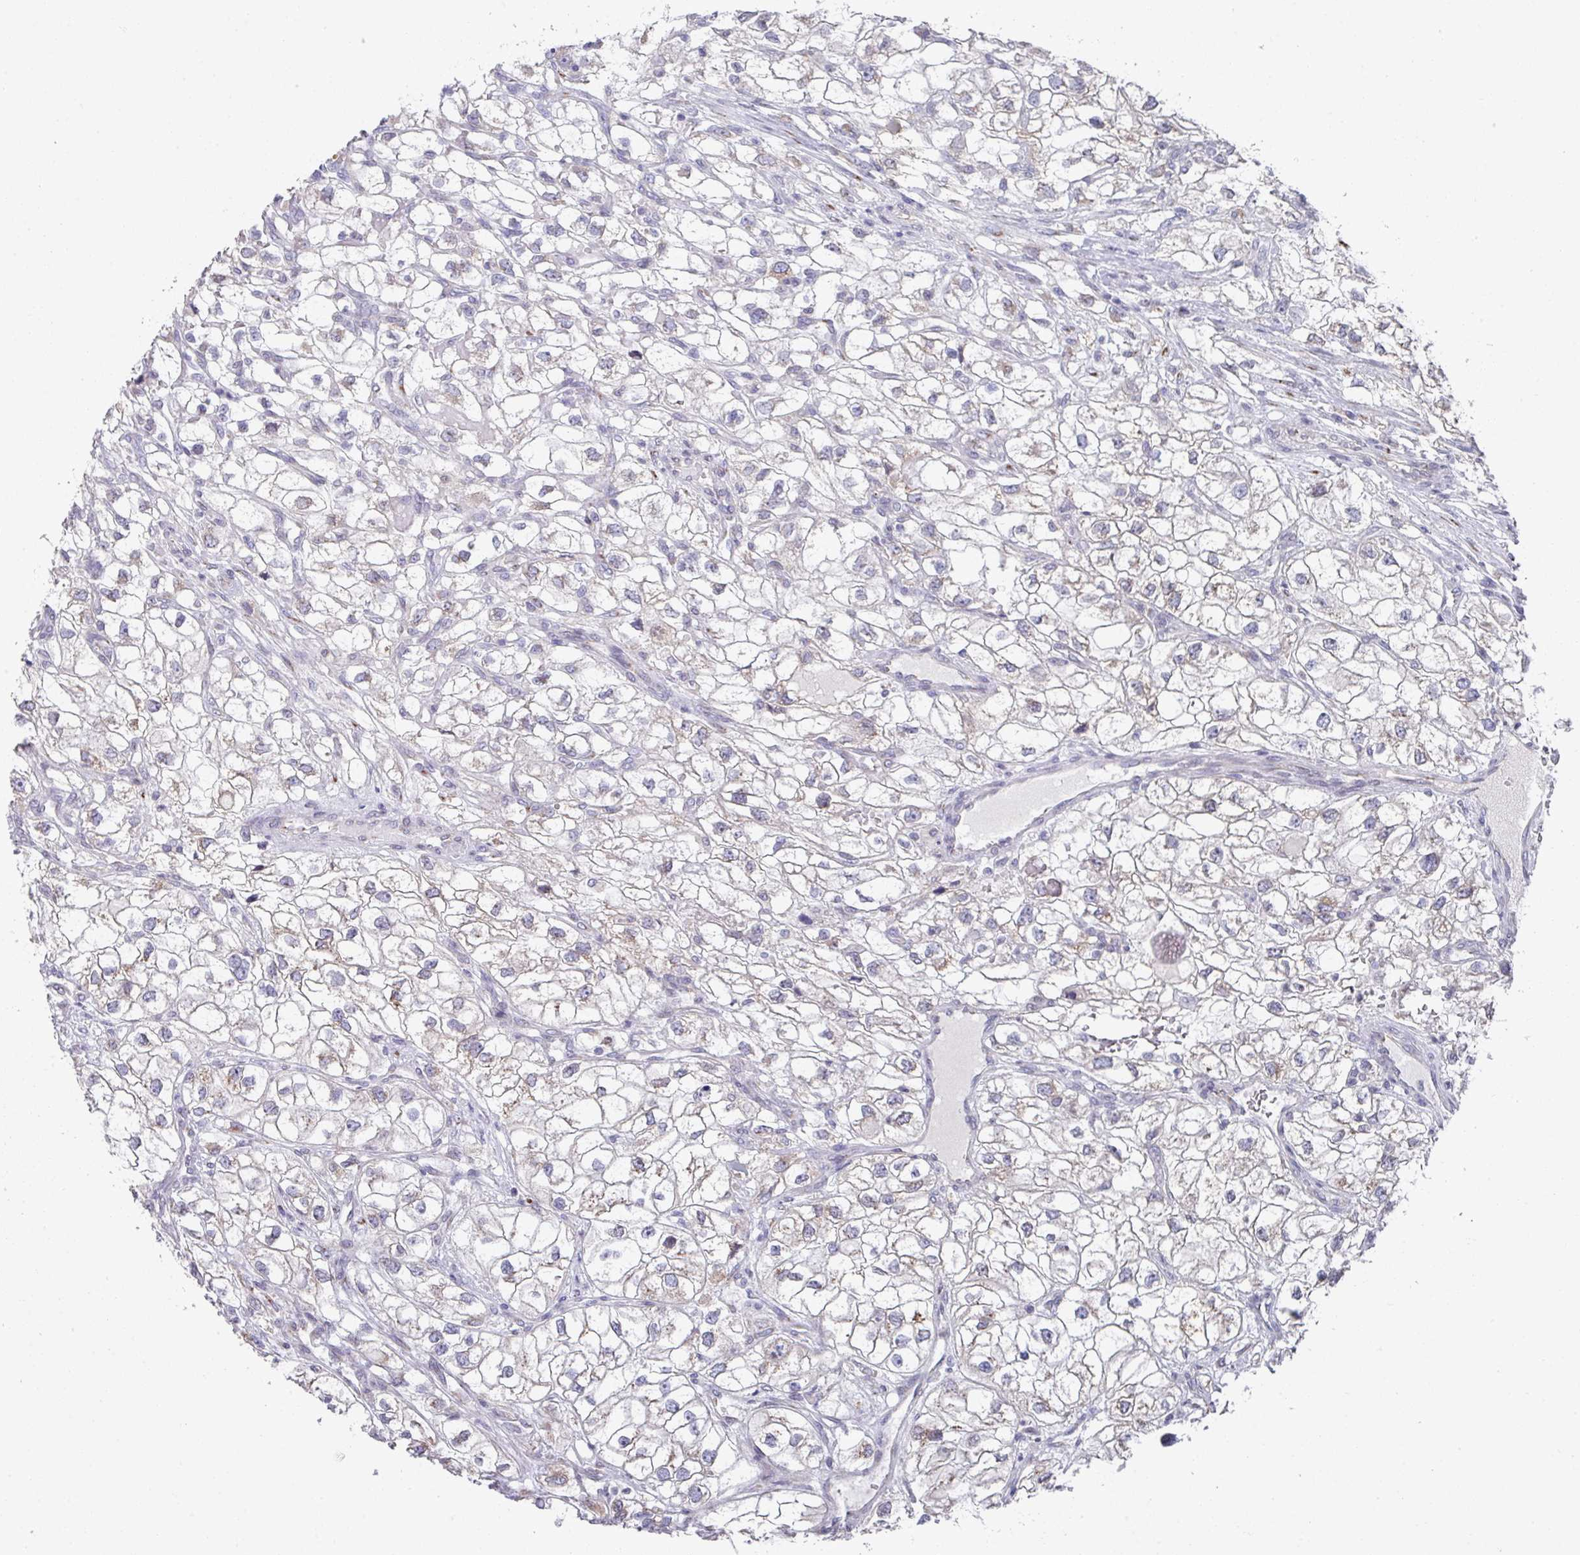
{"staining": {"intensity": "weak", "quantity": "<25%", "location": "cytoplasmic/membranous"}, "tissue": "renal cancer", "cell_type": "Tumor cells", "image_type": "cancer", "snomed": [{"axis": "morphology", "description": "Adenocarcinoma, NOS"}, {"axis": "topography", "description": "Kidney"}], "caption": "Renal cancer was stained to show a protein in brown. There is no significant positivity in tumor cells.", "gene": "VKORC1L1", "patient": {"sex": "male", "age": 59}}